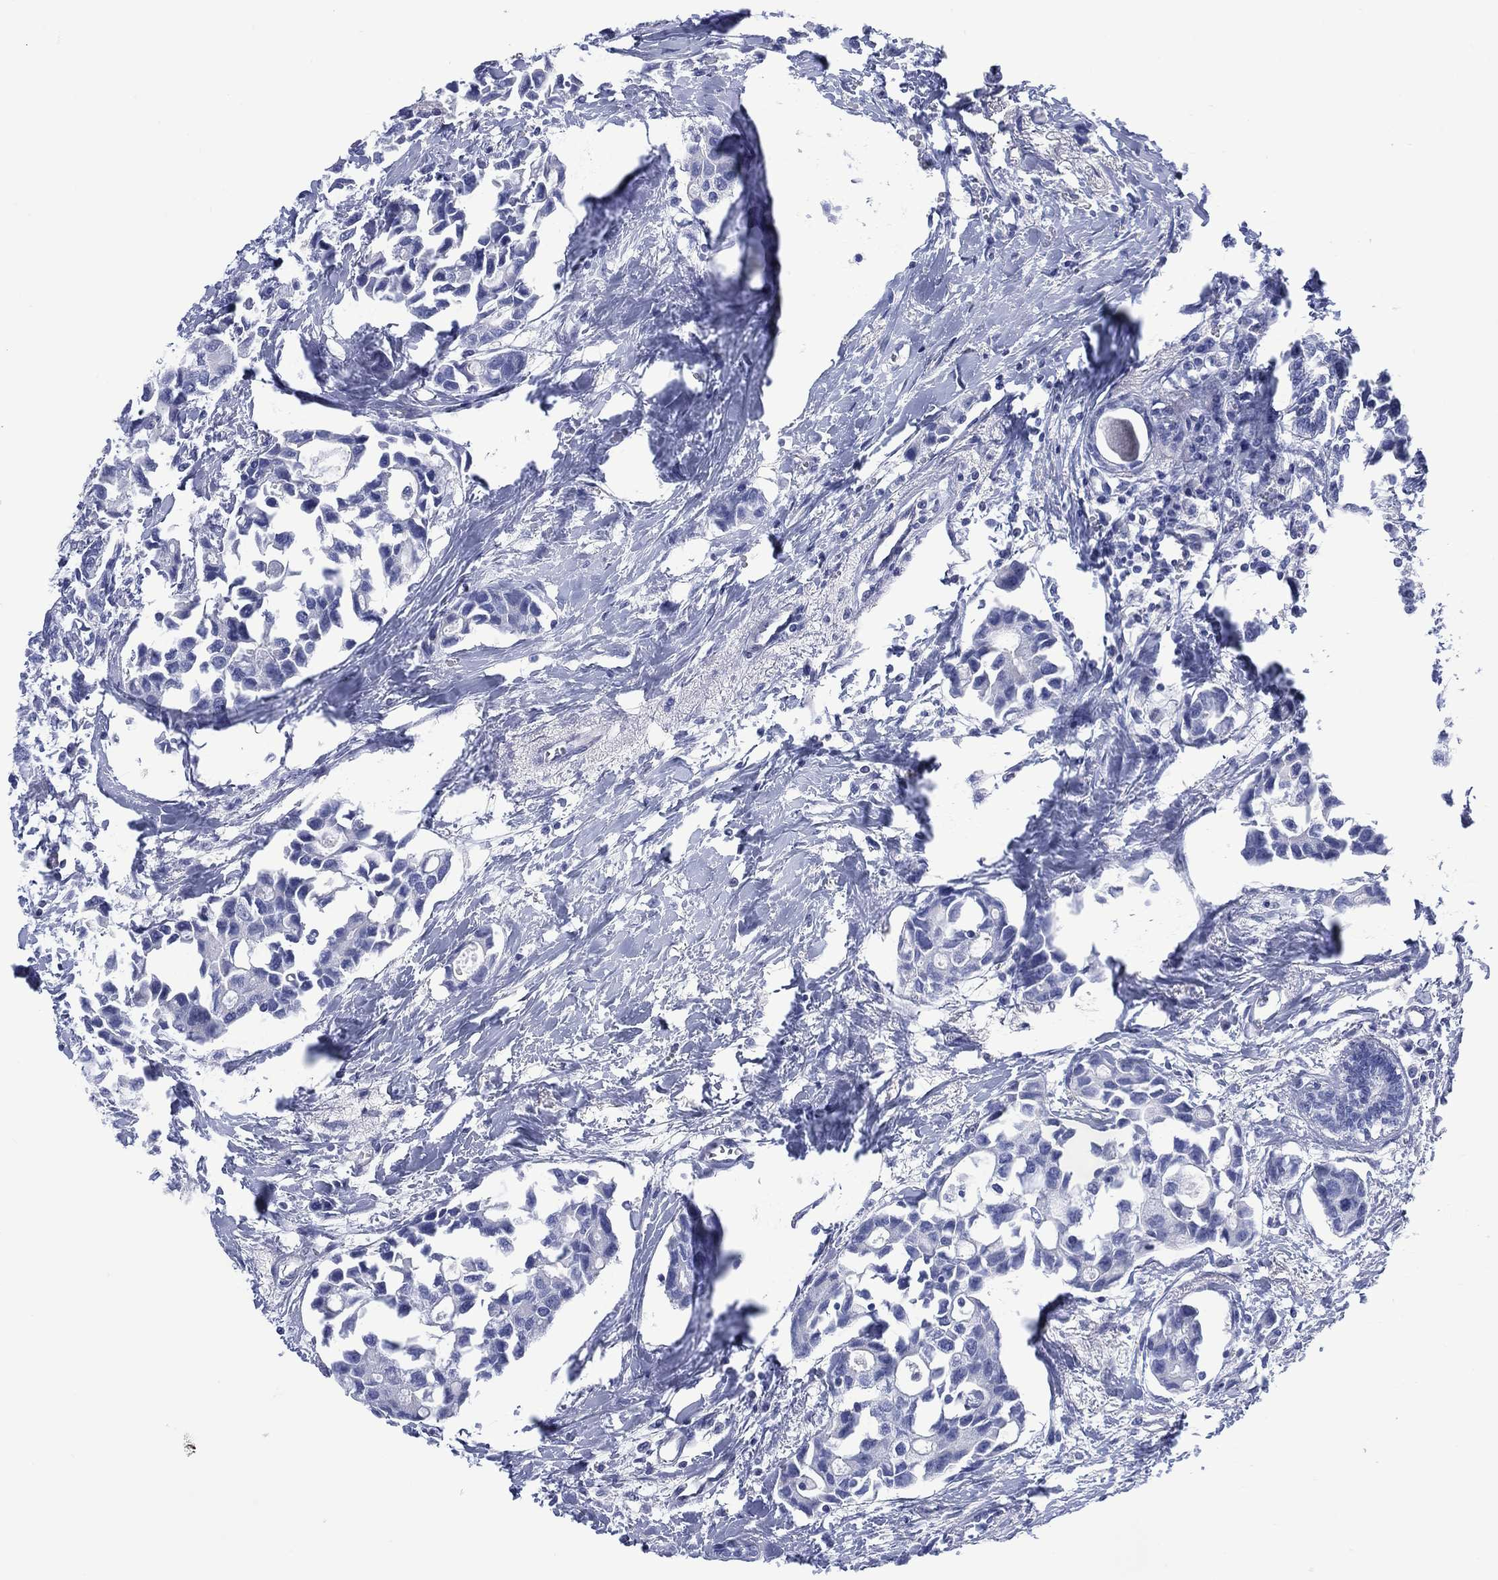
{"staining": {"intensity": "negative", "quantity": "none", "location": "none"}, "tissue": "breast cancer", "cell_type": "Tumor cells", "image_type": "cancer", "snomed": [{"axis": "morphology", "description": "Duct carcinoma"}, {"axis": "topography", "description": "Breast"}], "caption": "Tumor cells show no significant expression in breast cancer (intraductal carcinoma). The staining was performed using DAB to visualize the protein expression in brown, while the nuclei were stained in blue with hematoxylin (Magnification: 20x).", "gene": "DDI1", "patient": {"sex": "female", "age": 83}}